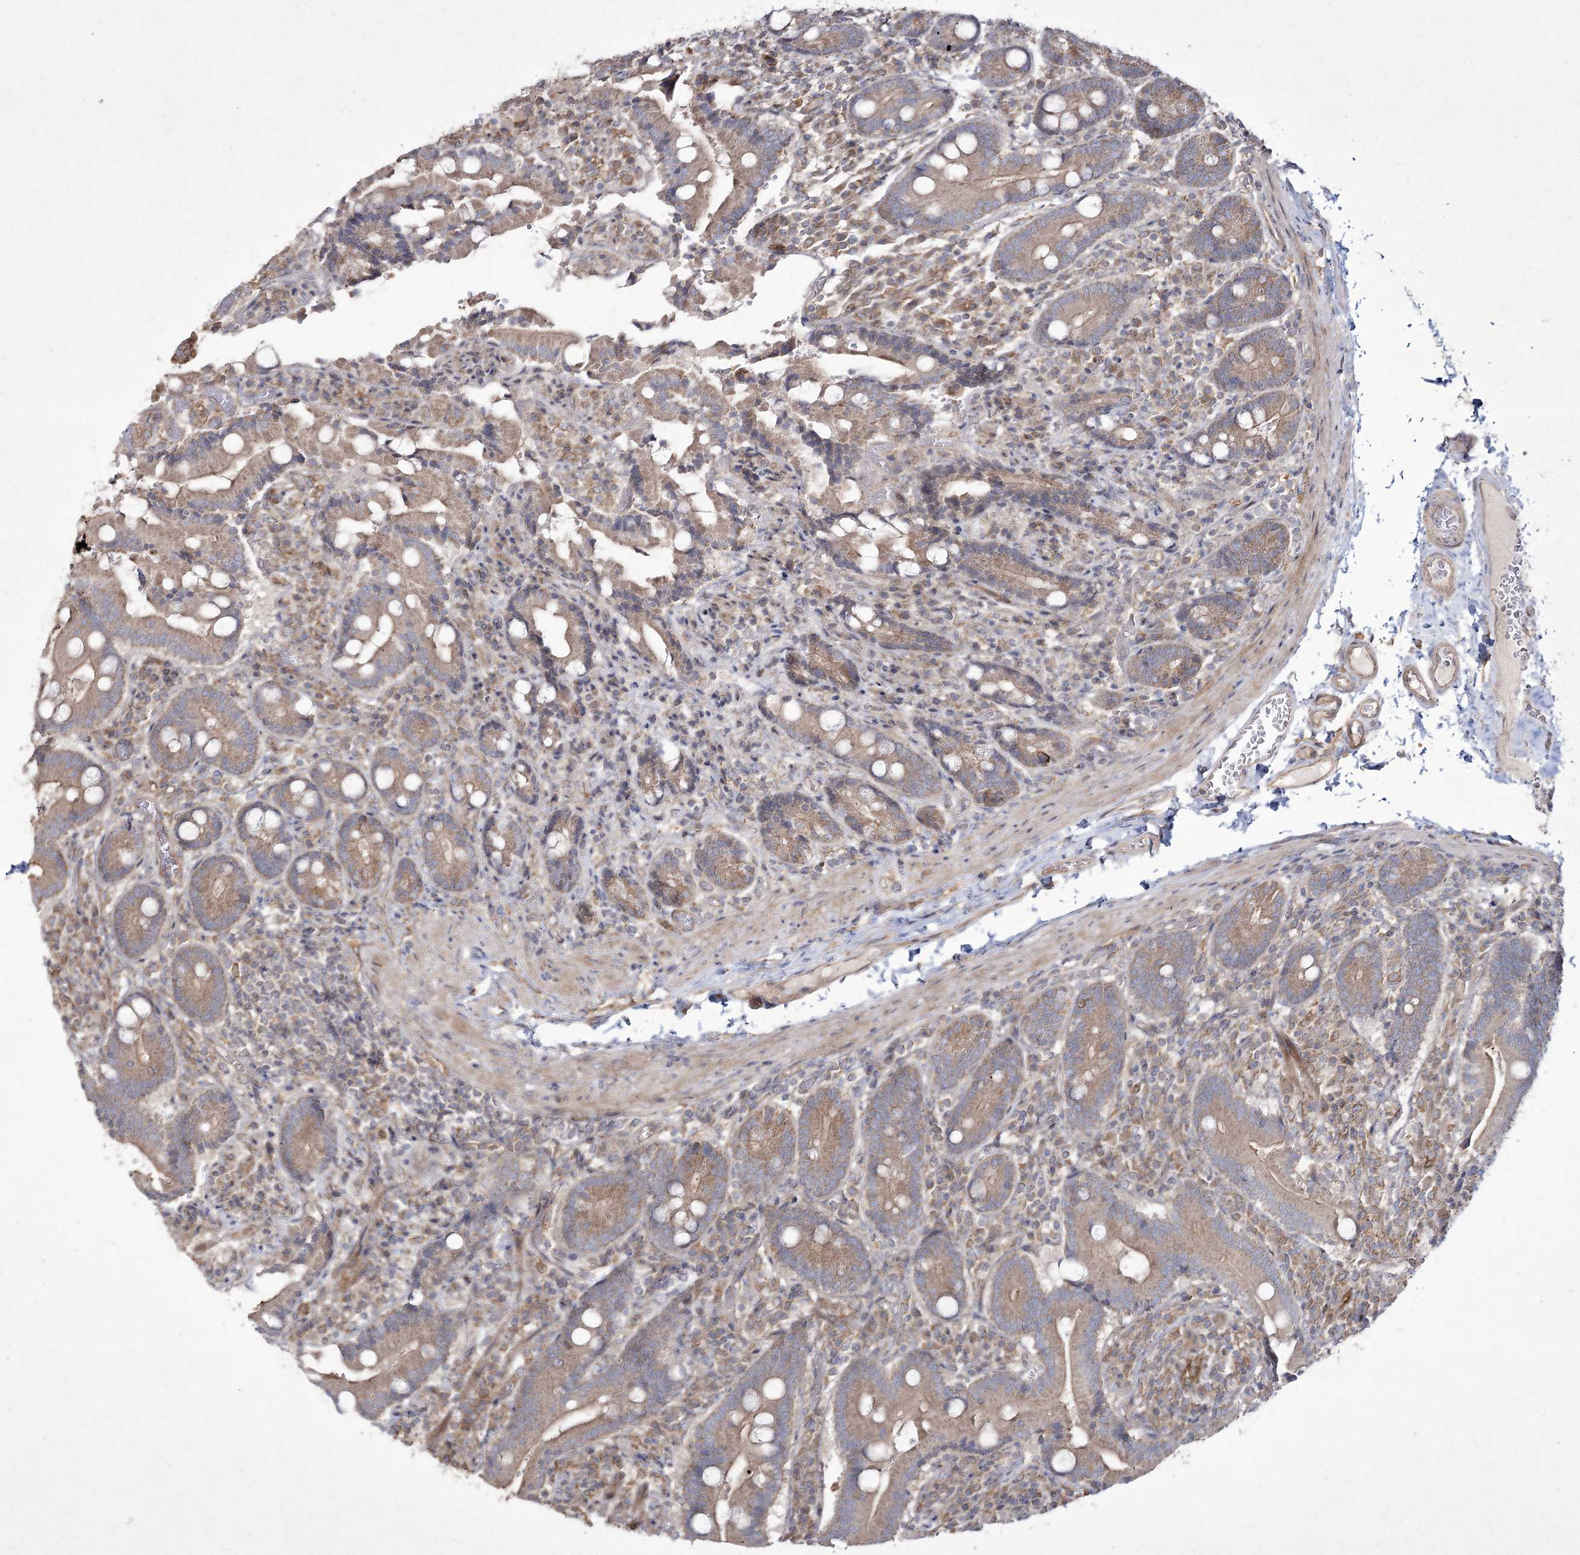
{"staining": {"intensity": "moderate", "quantity": ">75%", "location": "cytoplasmic/membranous"}, "tissue": "duodenum", "cell_type": "Glandular cells", "image_type": "normal", "snomed": [{"axis": "morphology", "description": "Normal tissue, NOS"}, {"axis": "topography", "description": "Duodenum"}], "caption": "This micrograph demonstrates IHC staining of normal human duodenum, with medium moderate cytoplasmic/membranous expression in approximately >75% of glandular cells.", "gene": "SH3TC1", "patient": {"sex": "female", "age": 62}}